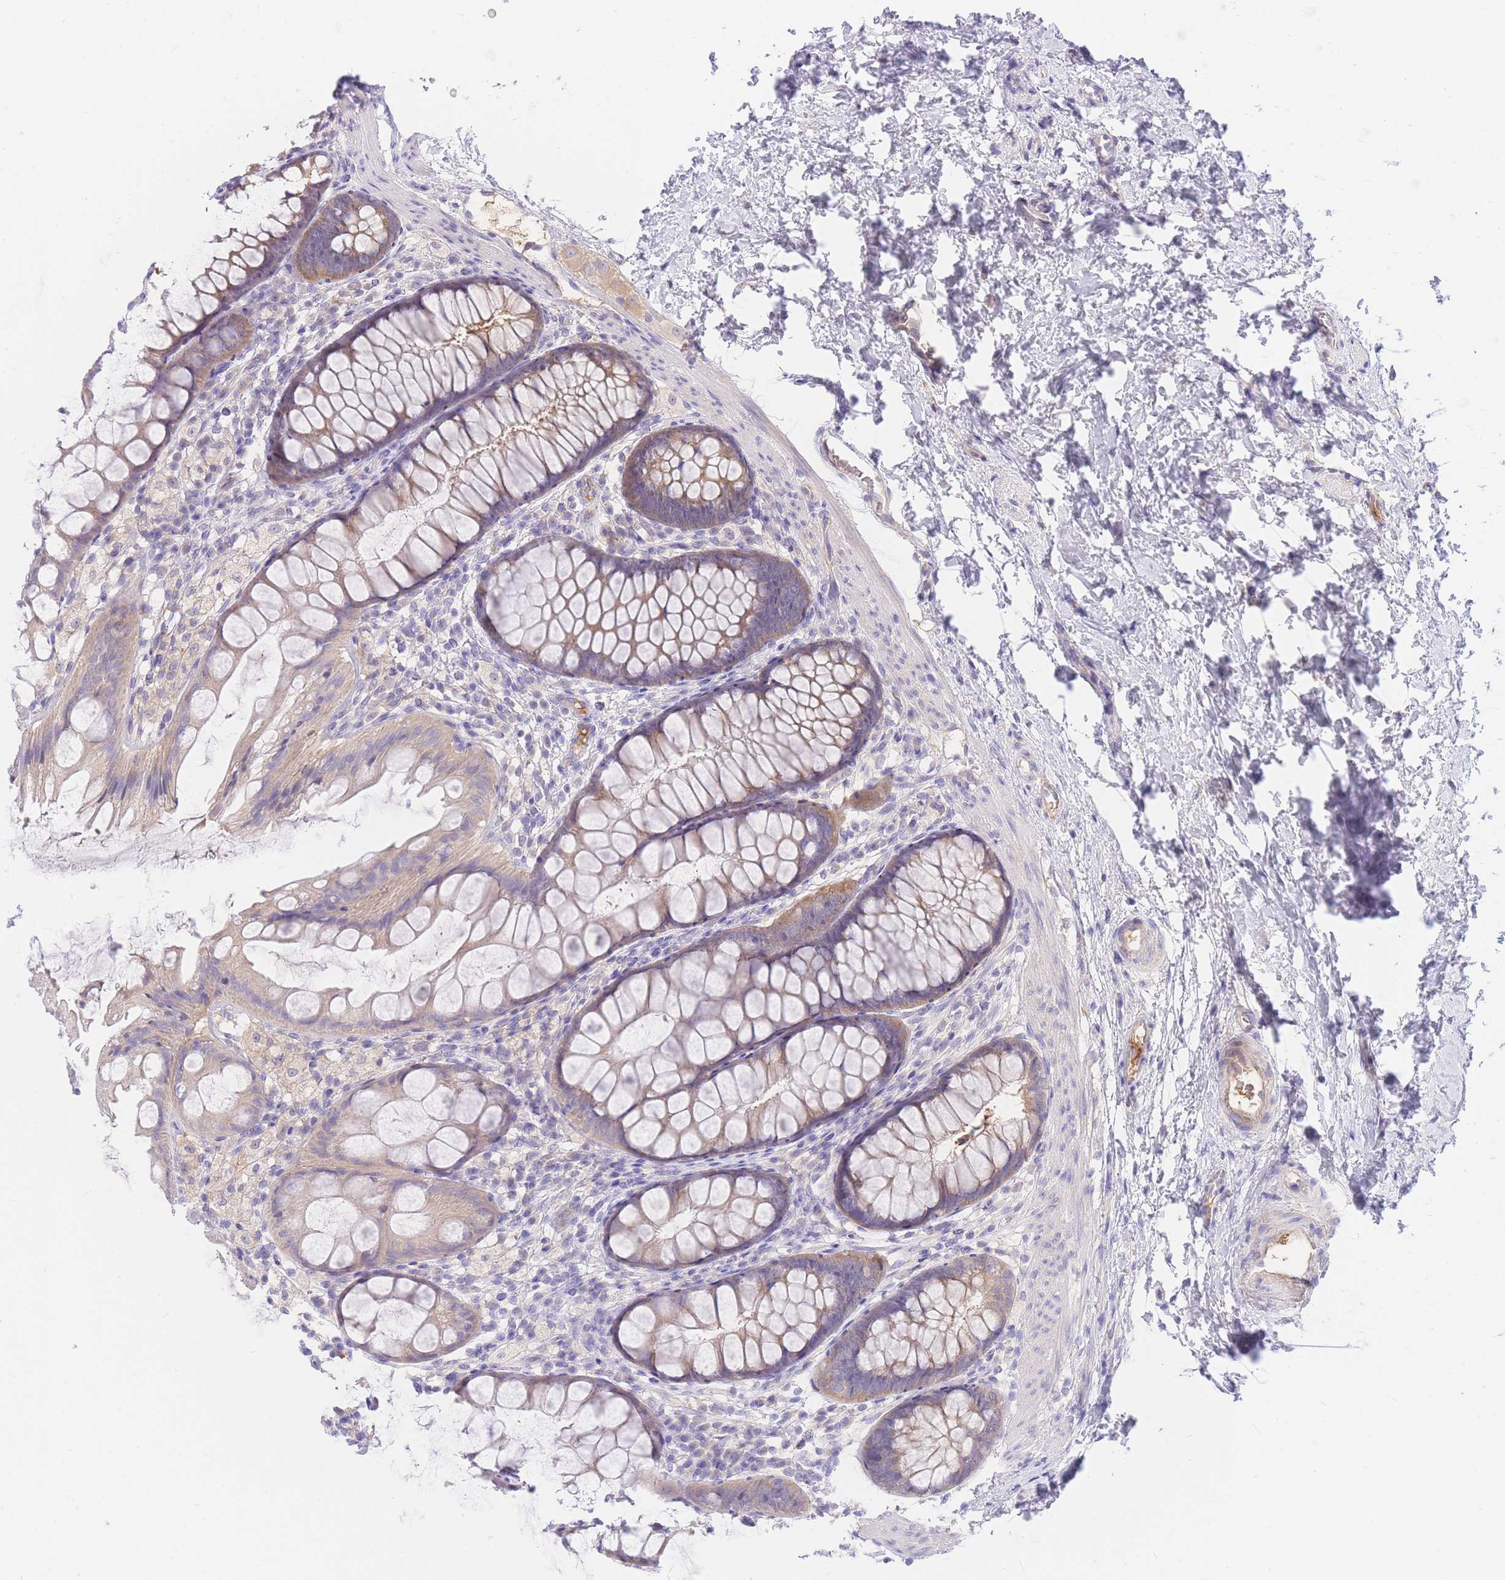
{"staining": {"intensity": "negative", "quantity": "none", "location": "none"}, "tissue": "colon", "cell_type": "Endothelial cells", "image_type": "normal", "snomed": [{"axis": "morphology", "description": "Normal tissue, NOS"}, {"axis": "topography", "description": "Colon"}], "caption": "A photomicrograph of colon stained for a protein exhibits no brown staining in endothelial cells.", "gene": "LIPH", "patient": {"sex": "female", "age": 62}}